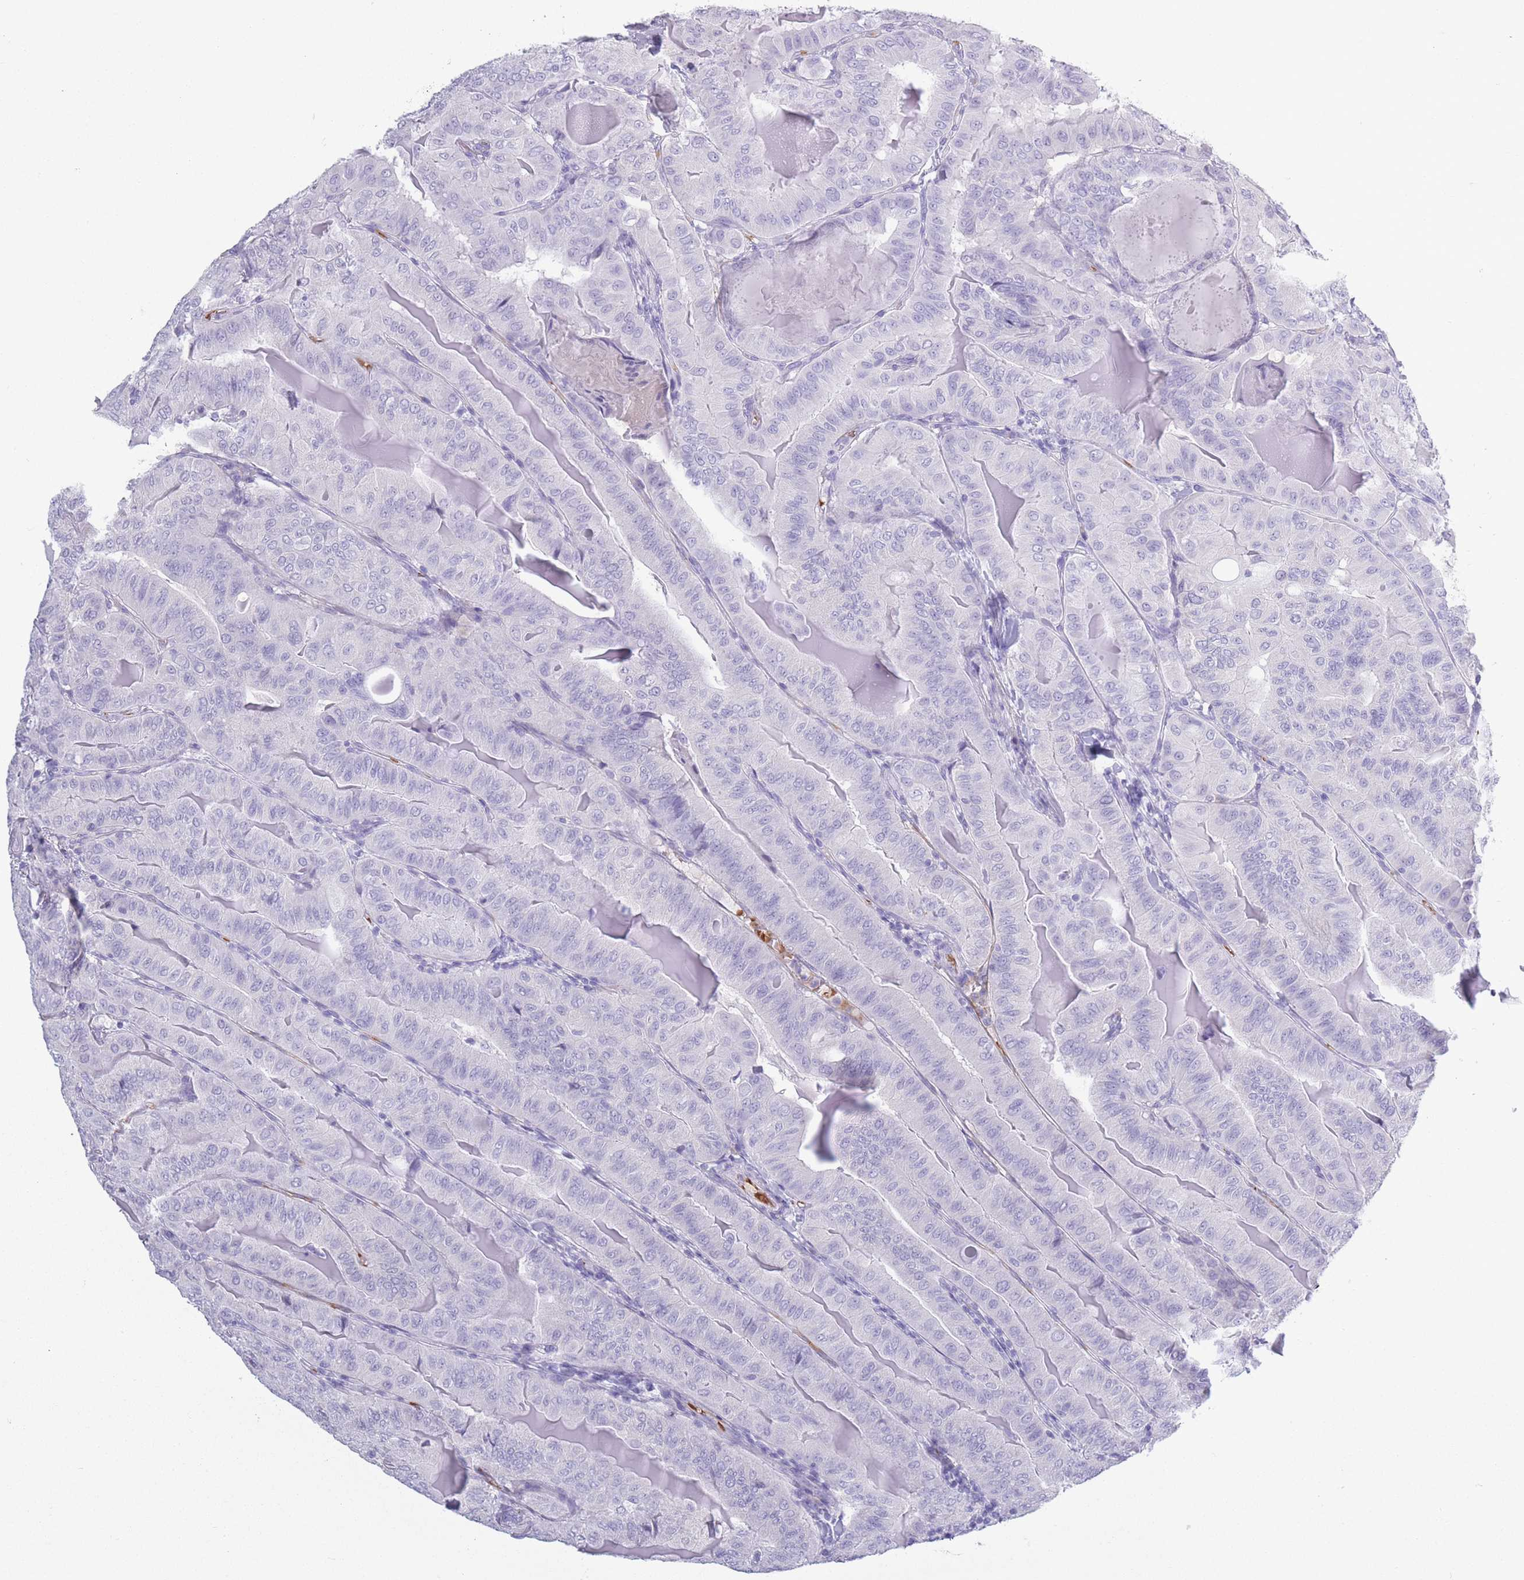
{"staining": {"intensity": "negative", "quantity": "none", "location": "none"}, "tissue": "thyroid cancer", "cell_type": "Tumor cells", "image_type": "cancer", "snomed": [{"axis": "morphology", "description": "Papillary adenocarcinoma, NOS"}, {"axis": "topography", "description": "Thyroid gland"}], "caption": "This is an immunohistochemistry image of human thyroid cancer (papillary adenocarcinoma). There is no positivity in tumor cells.", "gene": "OR7C1", "patient": {"sex": "female", "age": 68}}